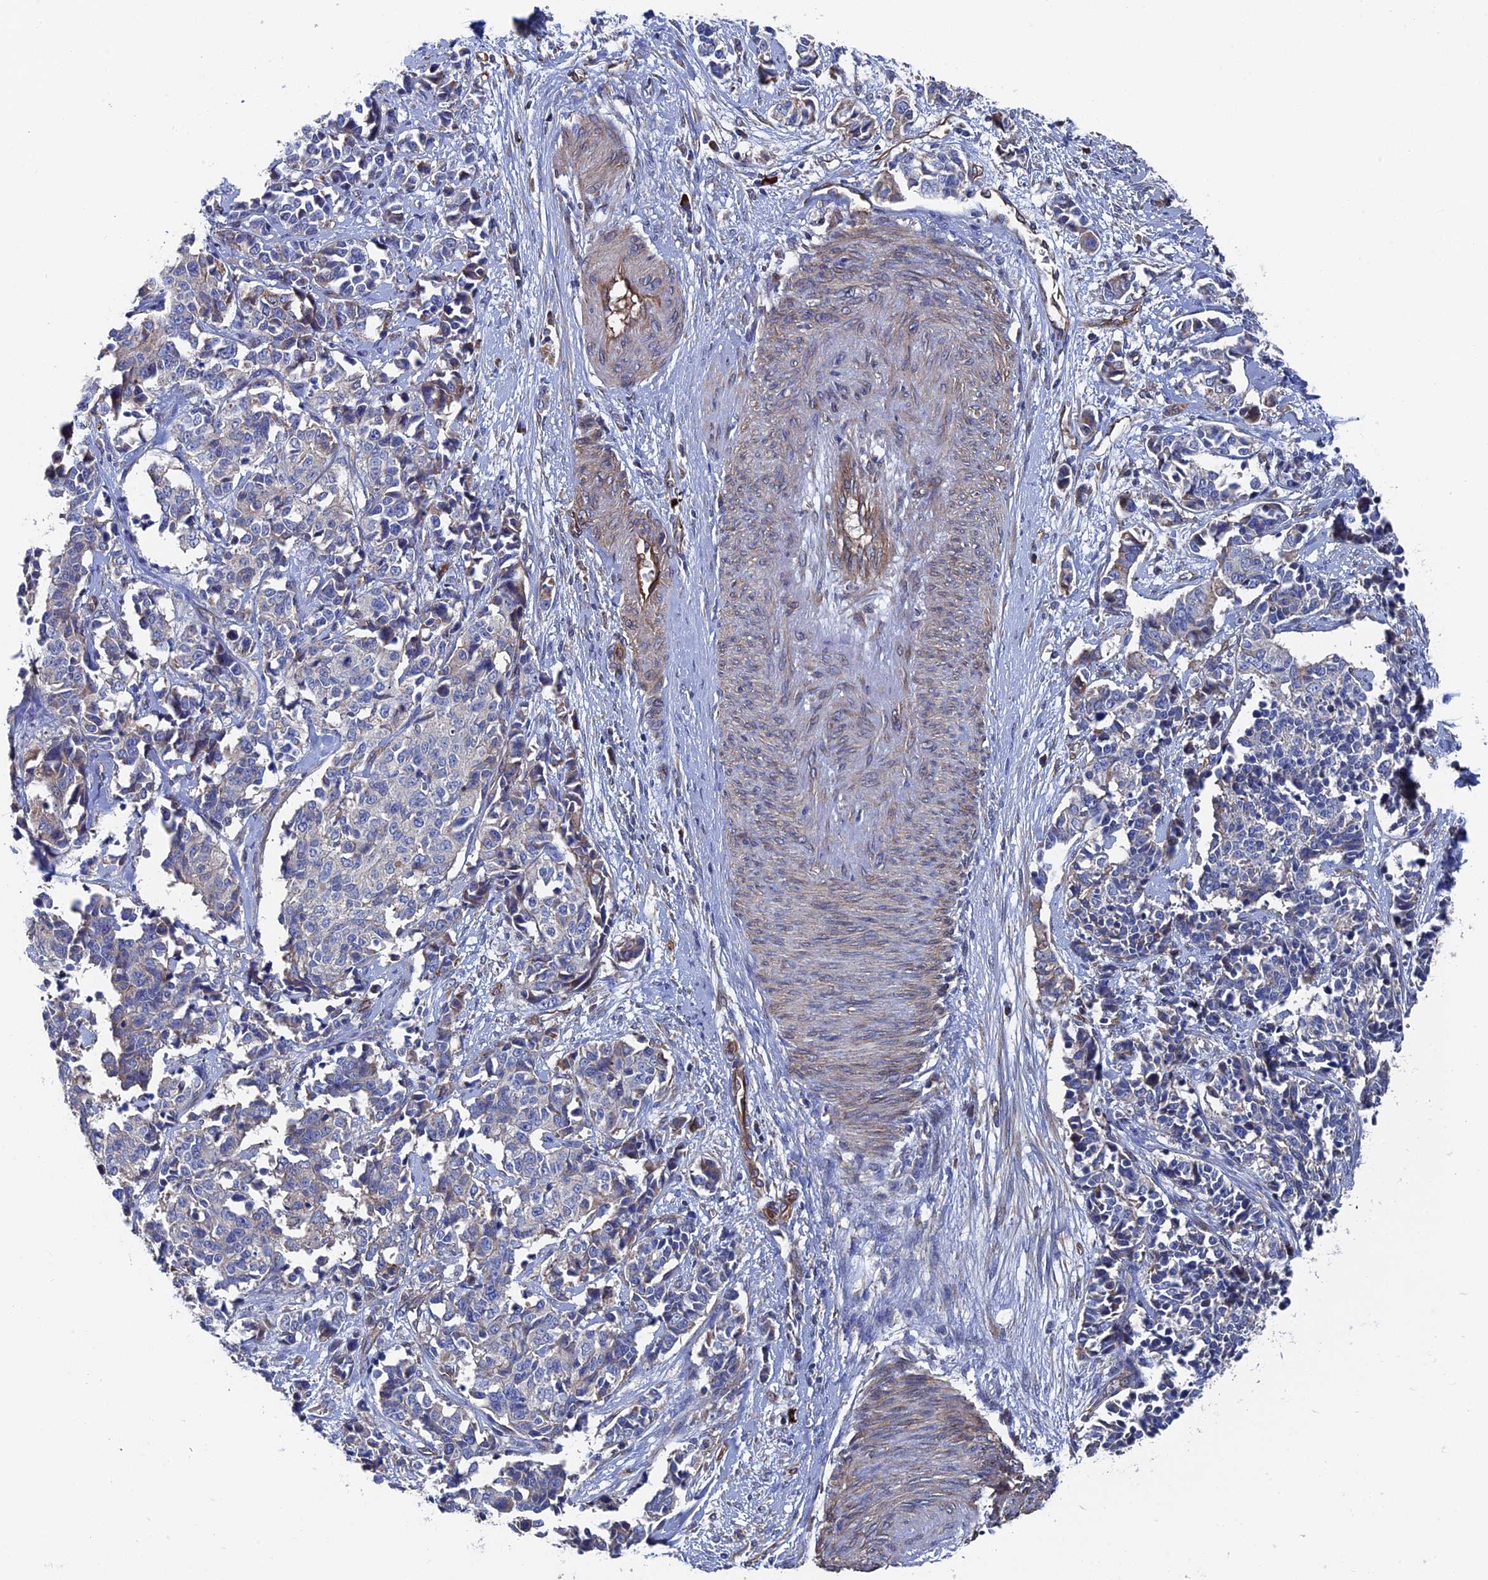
{"staining": {"intensity": "weak", "quantity": "<25%", "location": "cytoplasmic/membranous"}, "tissue": "cervical cancer", "cell_type": "Tumor cells", "image_type": "cancer", "snomed": [{"axis": "morphology", "description": "Normal tissue, NOS"}, {"axis": "morphology", "description": "Squamous cell carcinoma, NOS"}, {"axis": "topography", "description": "Cervix"}], "caption": "This is a photomicrograph of immunohistochemistry (IHC) staining of cervical squamous cell carcinoma, which shows no positivity in tumor cells.", "gene": "RPUSD1", "patient": {"sex": "female", "age": 35}}